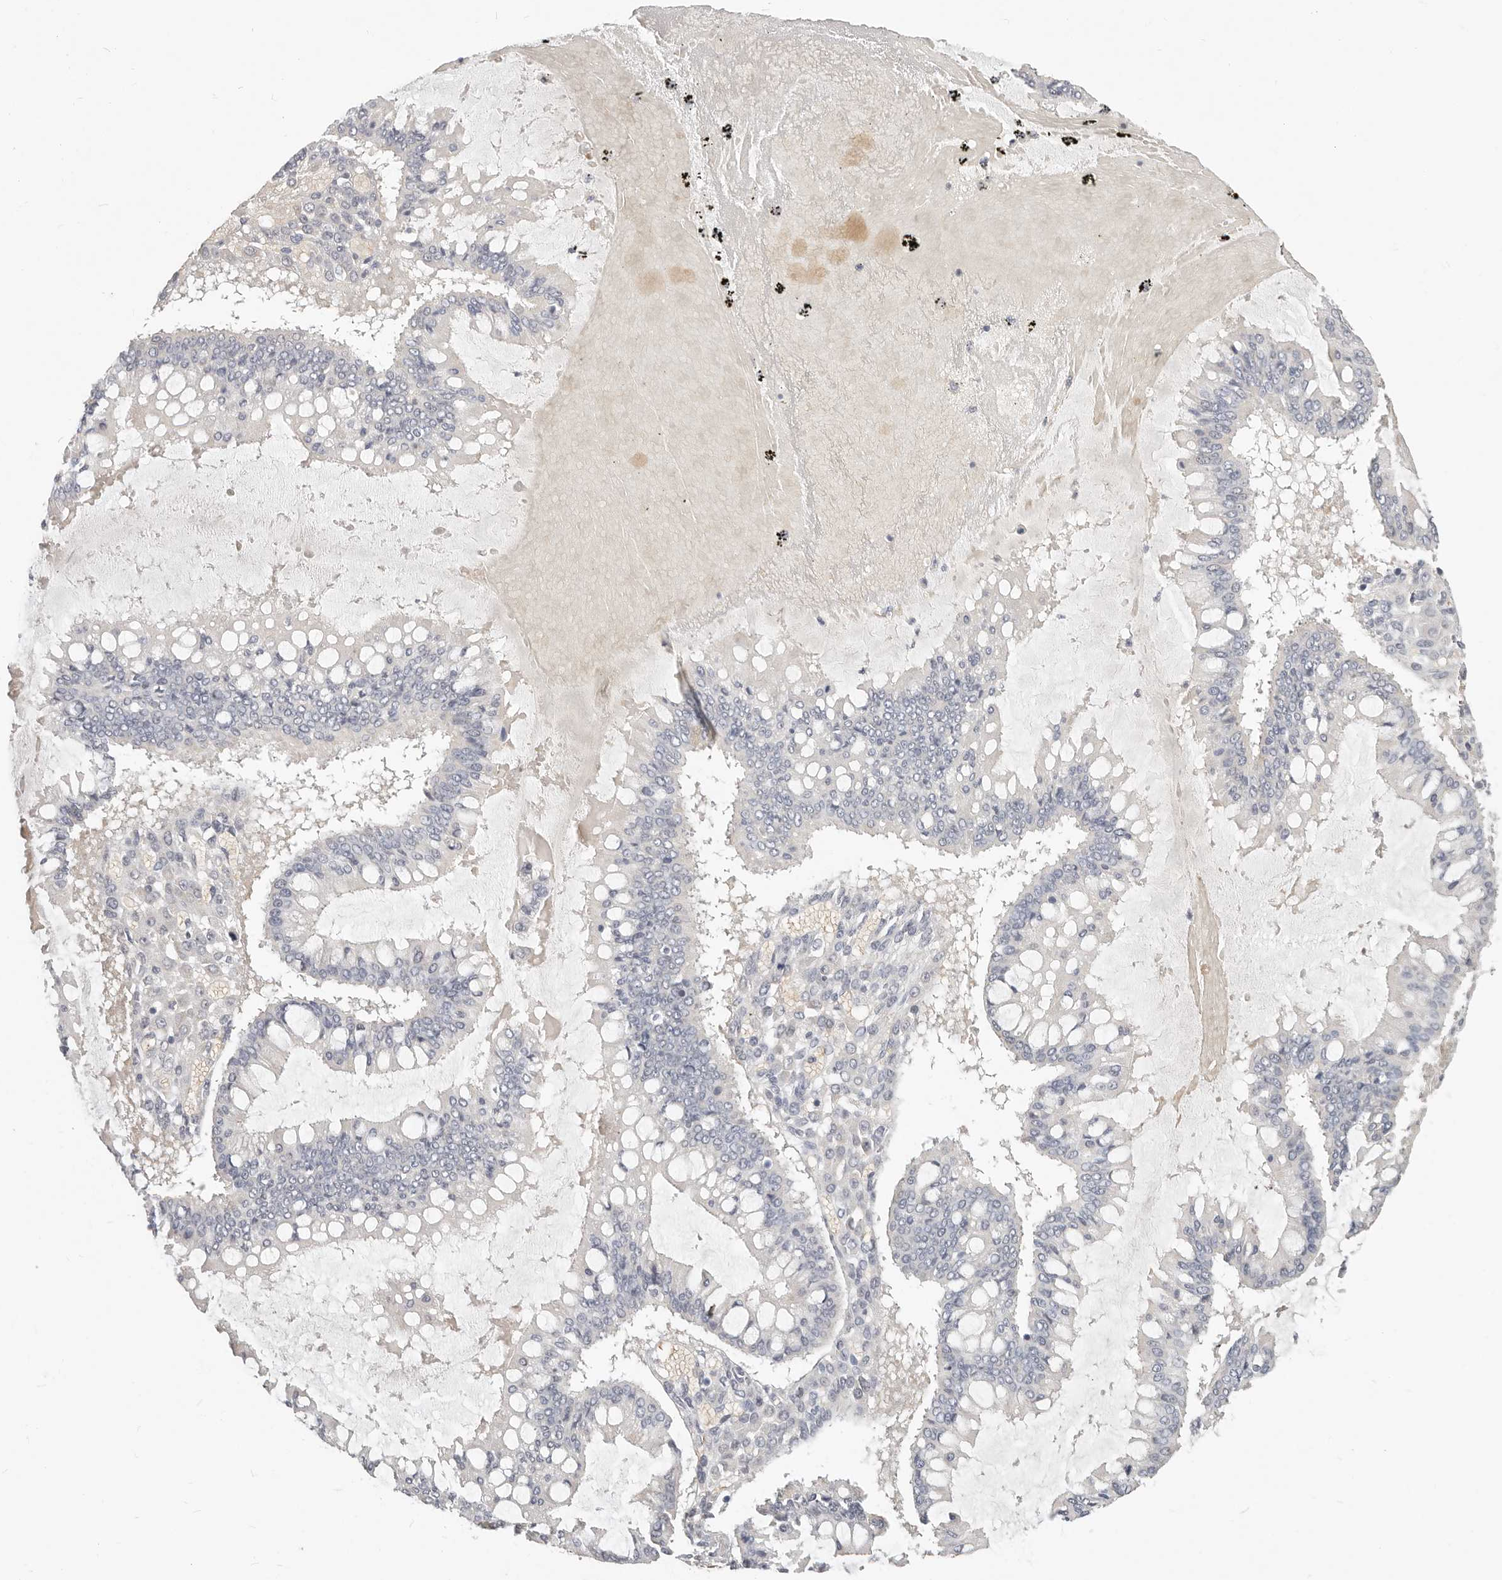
{"staining": {"intensity": "negative", "quantity": "none", "location": "none"}, "tissue": "ovarian cancer", "cell_type": "Tumor cells", "image_type": "cancer", "snomed": [{"axis": "morphology", "description": "Cystadenocarcinoma, mucinous, NOS"}, {"axis": "topography", "description": "Ovary"}], "caption": "Immunohistochemistry image of human ovarian cancer (mucinous cystadenocarcinoma) stained for a protein (brown), which displays no positivity in tumor cells.", "gene": "TMEM63B", "patient": {"sex": "female", "age": 73}}